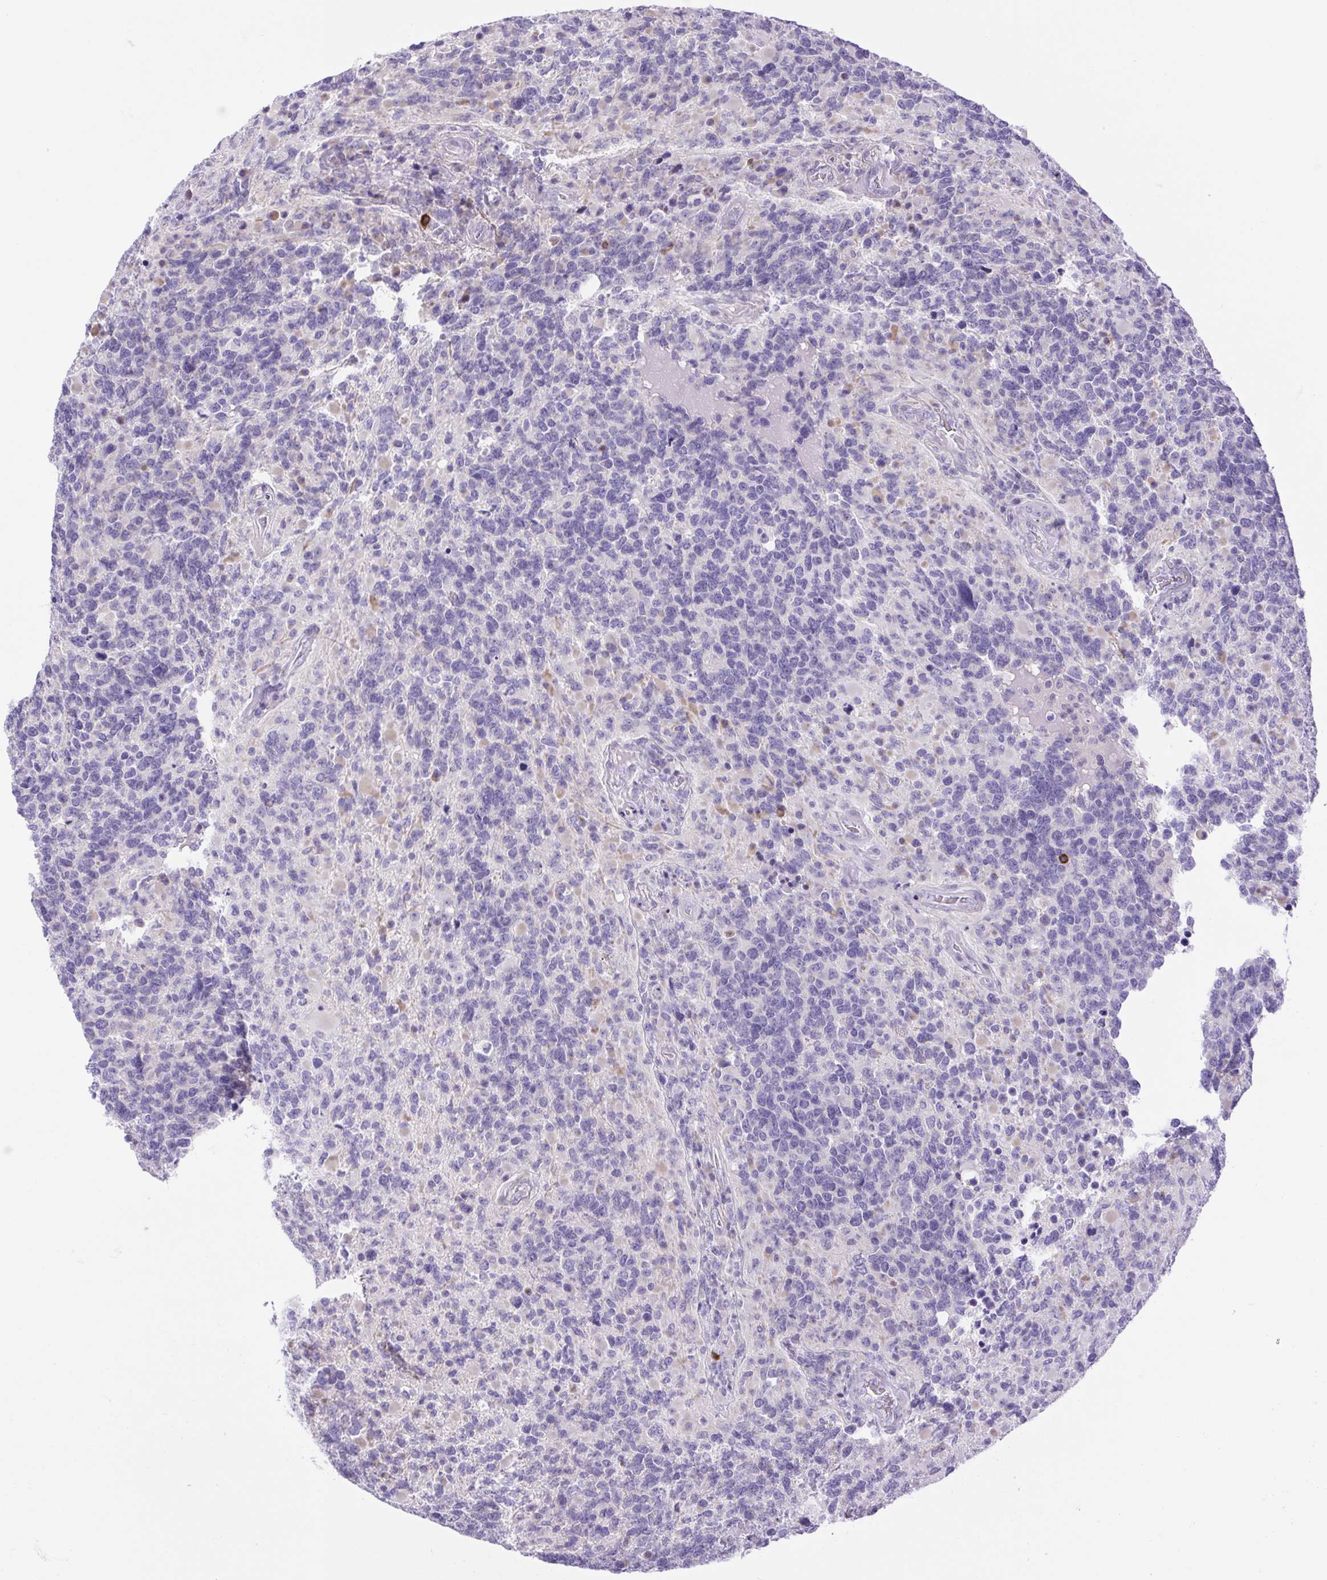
{"staining": {"intensity": "negative", "quantity": "none", "location": "none"}, "tissue": "glioma", "cell_type": "Tumor cells", "image_type": "cancer", "snomed": [{"axis": "morphology", "description": "Glioma, malignant, High grade"}, {"axis": "topography", "description": "Brain"}], "caption": "Immunohistochemistry (IHC) histopathology image of malignant glioma (high-grade) stained for a protein (brown), which demonstrates no expression in tumor cells.", "gene": "FAM177B", "patient": {"sex": "female", "age": 40}}